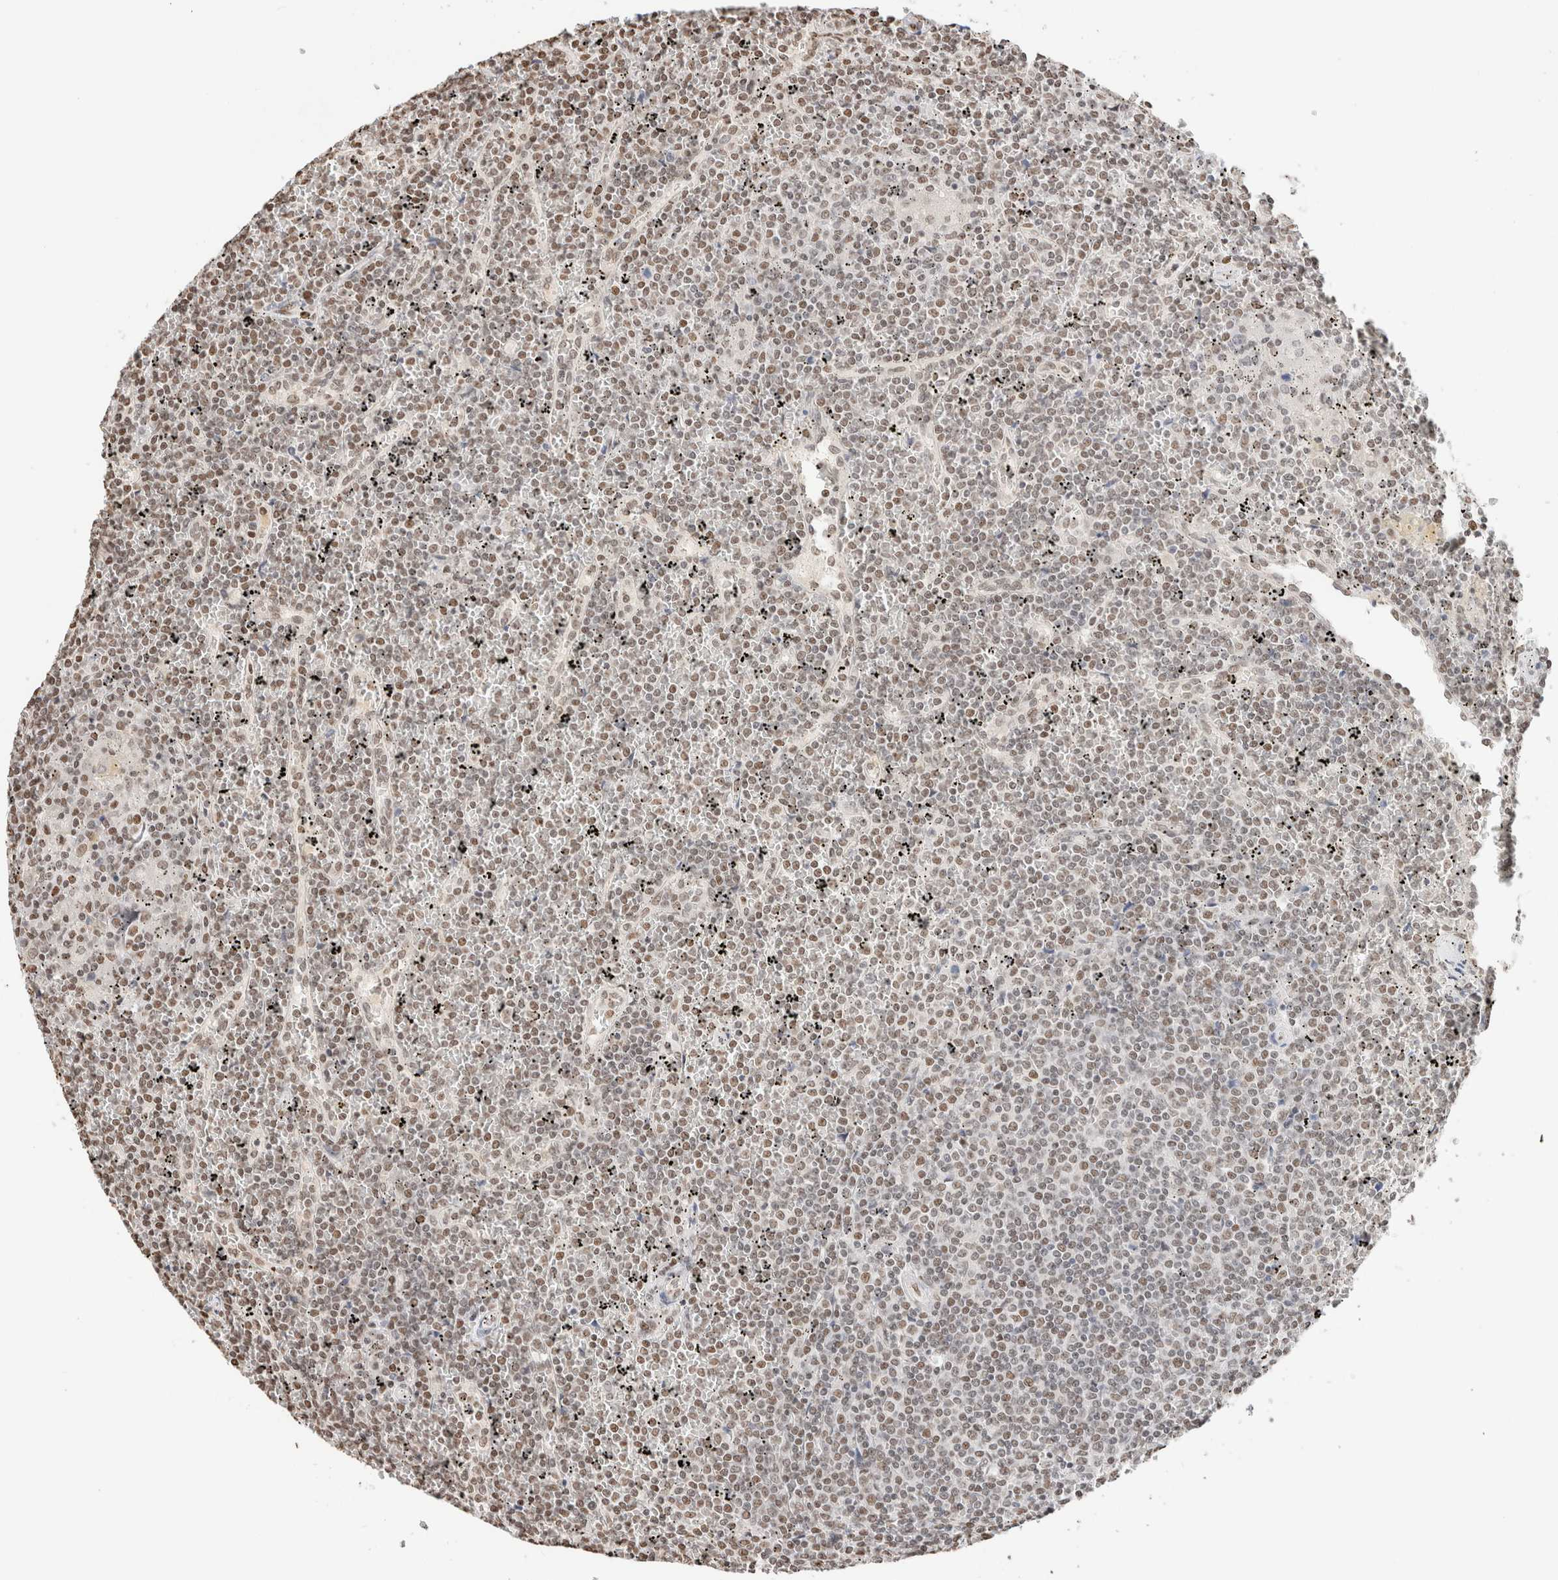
{"staining": {"intensity": "moderate", "quantity": "25%-75%", "location": "nuclear"}, "tissue": "lymphoma", "cell_type": "Tumor cells", "image_type": "cancer", "snomed": [{"axis": "morphology", "description": "Malignant lymphoma, non-Hodgkin's type, Low grade"}, {"axis": "topography", "description": "Spleen"}], "caption": "A brown stain highlights moderate nuclear expression of a protein in malignant lymphoma, non-Hodgkin's type (low-grade) tumor cells. The staining was performed using DAB (3,3'-diaminobenzidine) to visualize the protein expression in brown, while the nuclei were stained in blue with hematoxylin (Magnification: 20x).", "gene": "SUPT3H", "patient": {"sex": "female", "age": 19}}